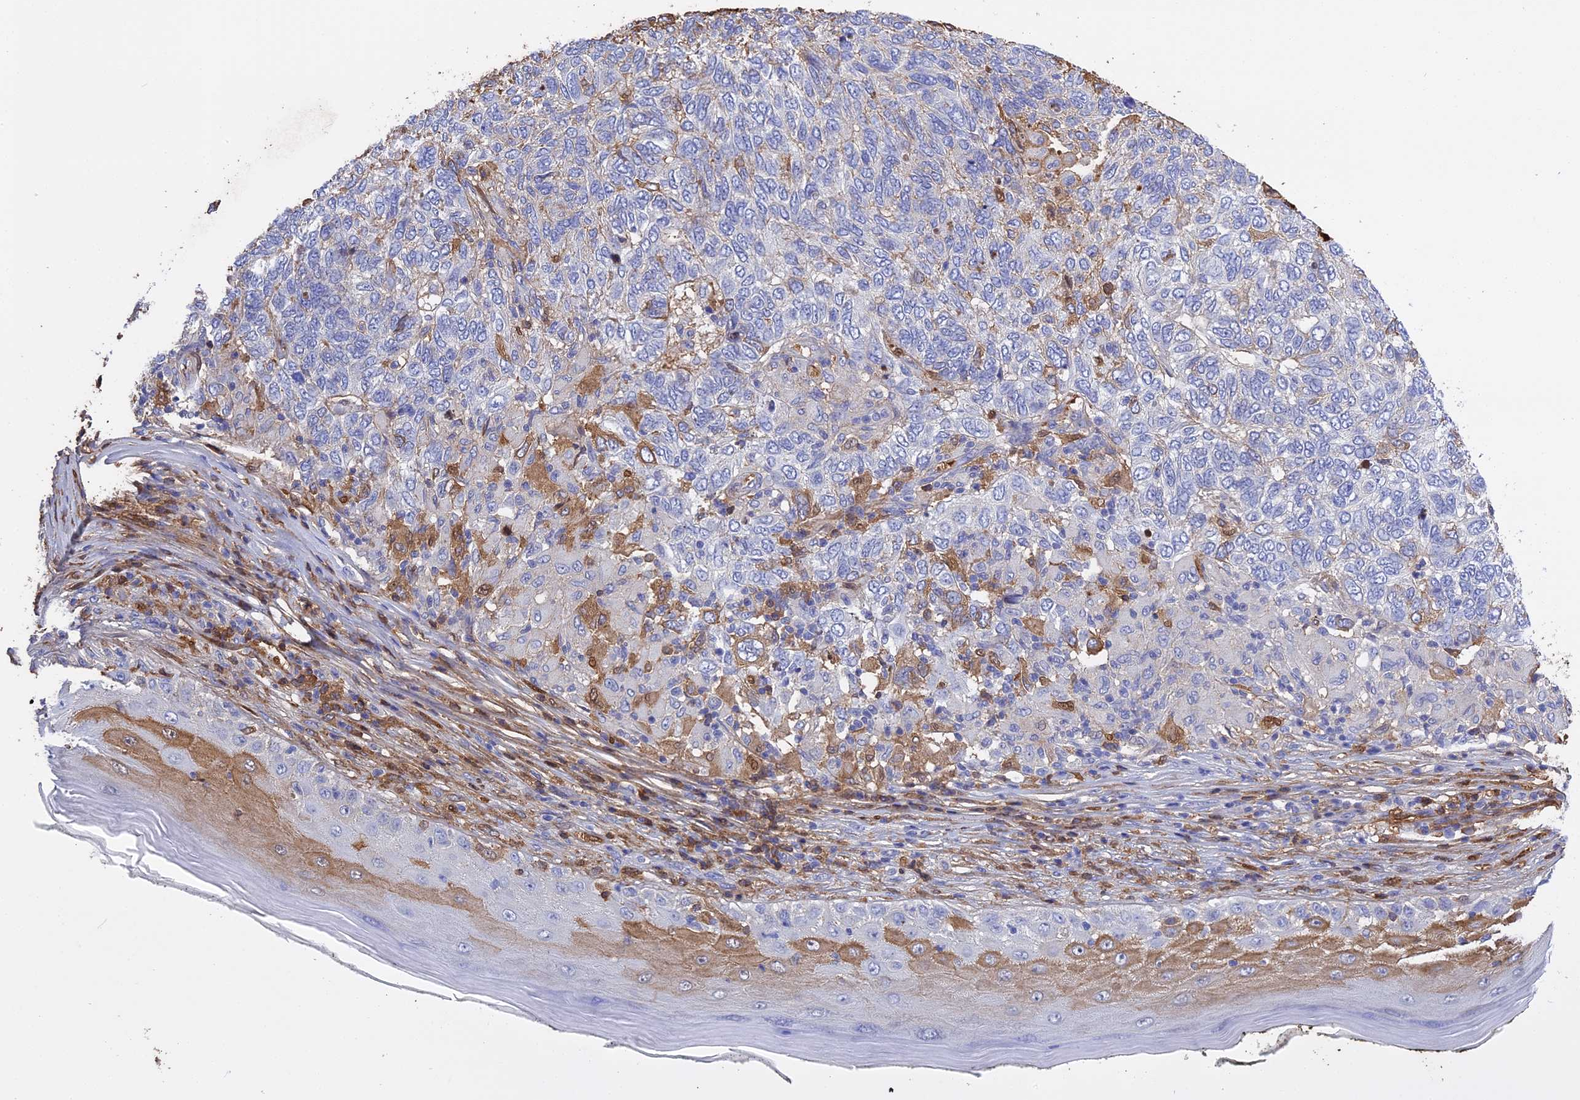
{"staining": {"intensity": "negative", "quantity": "none", "location": "none"}, "tissue": "skin cancer", "cell_type": "Tumor cells", "image_type": "cancer", "snomed": [{"axis": "morphology", "description": "Basal cell carcinoma"}, {"axis": "topography", "description": "Skin"}], "caption": "This is a micrograph of IHC staining of basal cell carcinoma (skin), which shows no positivity in tumor cells.", "gene": "PZP", "patient": {"sex": "female", "age": 65}}